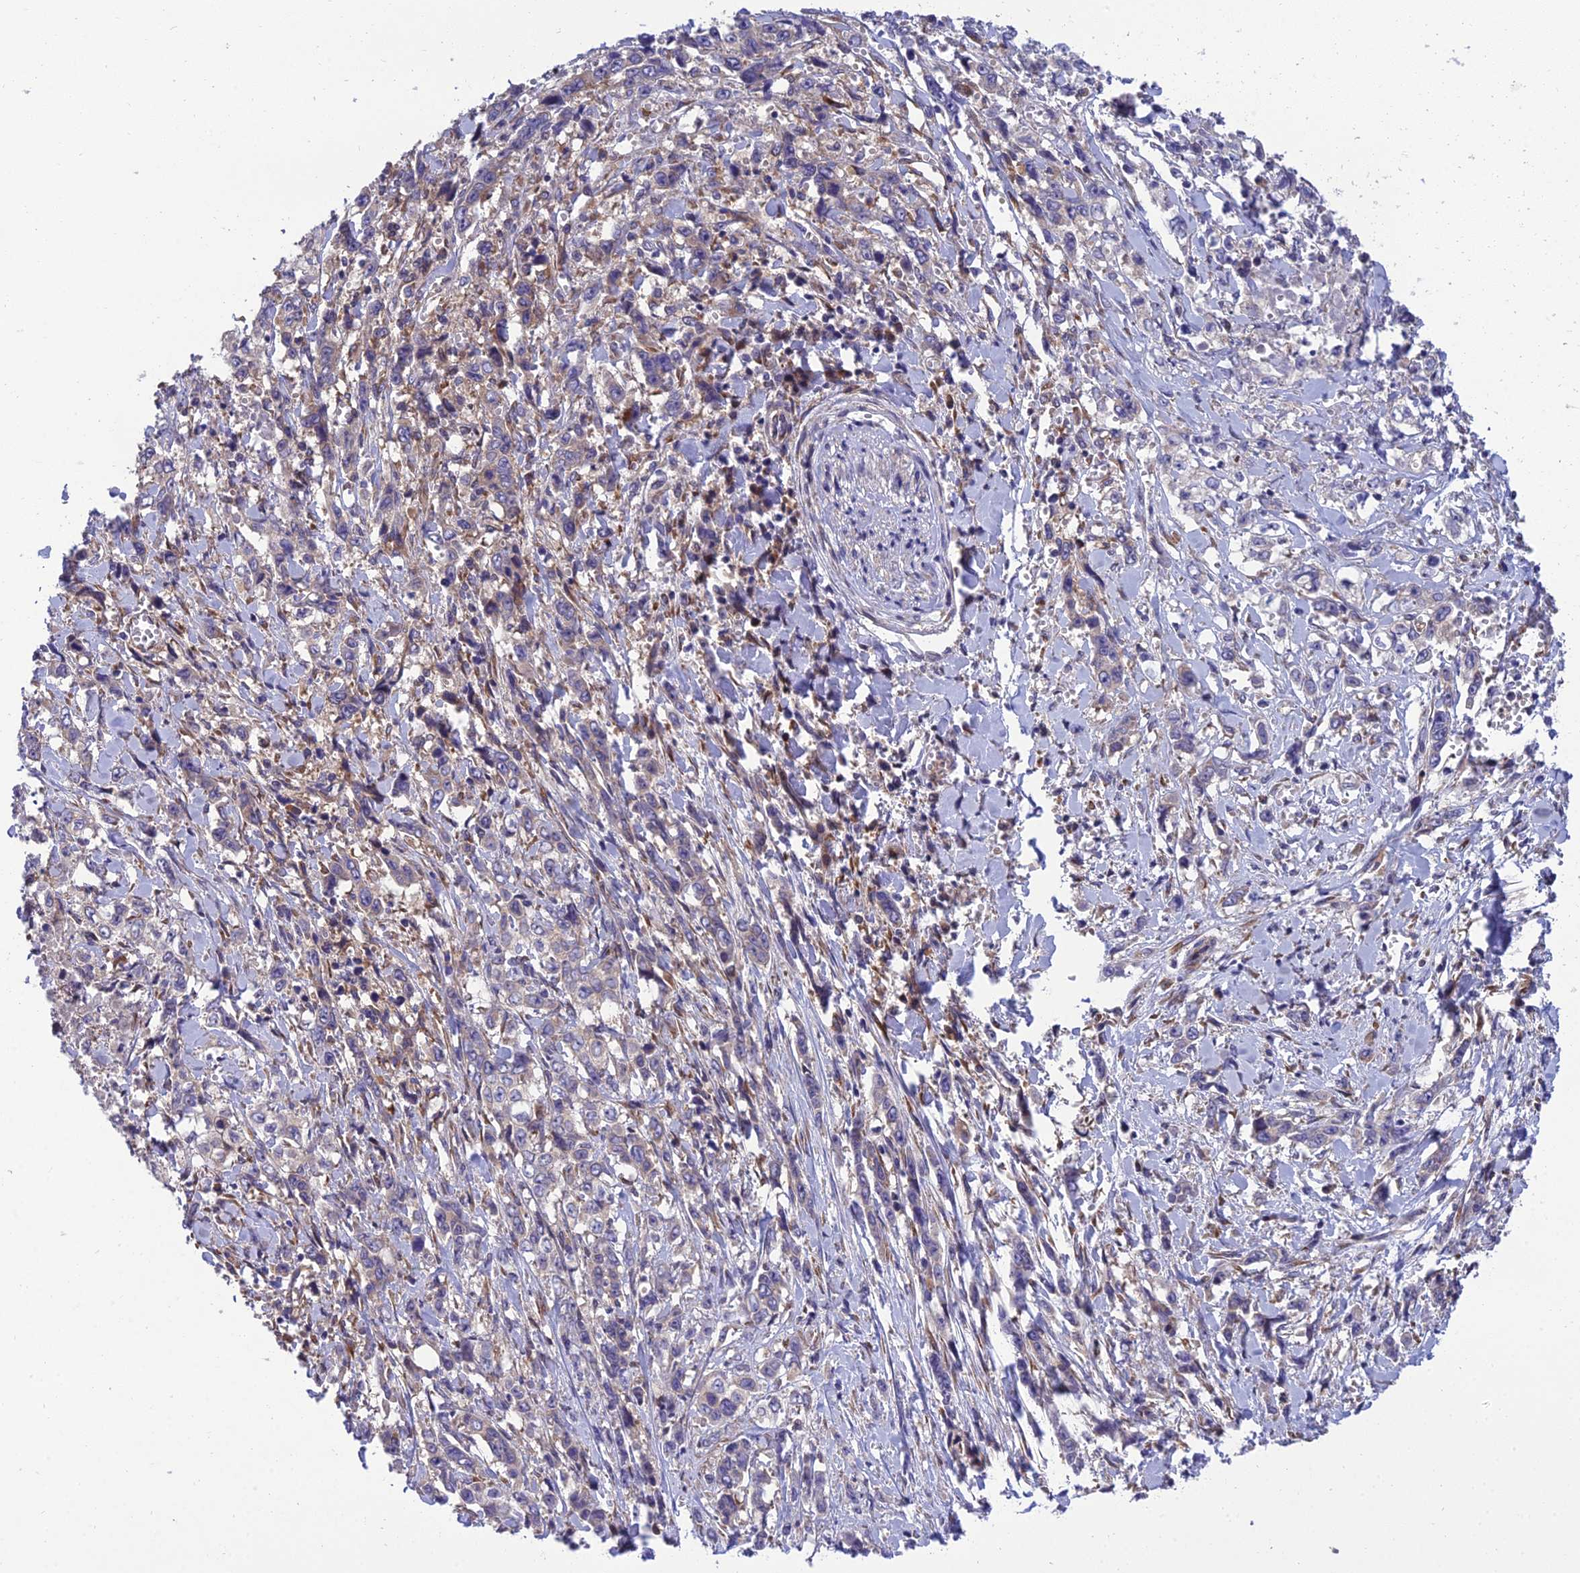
{"staining": {"intensity": "moderate", "quantity": "<25%", "location": "cytoplasmic/membranous"}, "tissue": "stomach cancer", "cell_type": "Tumor cells", "image_type": "cancer", "snomed": [{"axis": "morphology", "description": "Adenocarcinoma, NOS"}, {"axis": "topography", "description": "Stomach, upper"}], "caption": "Immunohistochemical staining of stomach cancer reveals low levels of moderate cytoplasmic/membranous protein staining in about <25% of tumor cells.", "gene": "CLCN7", "patient": {"sex": "male", "age": 62}}